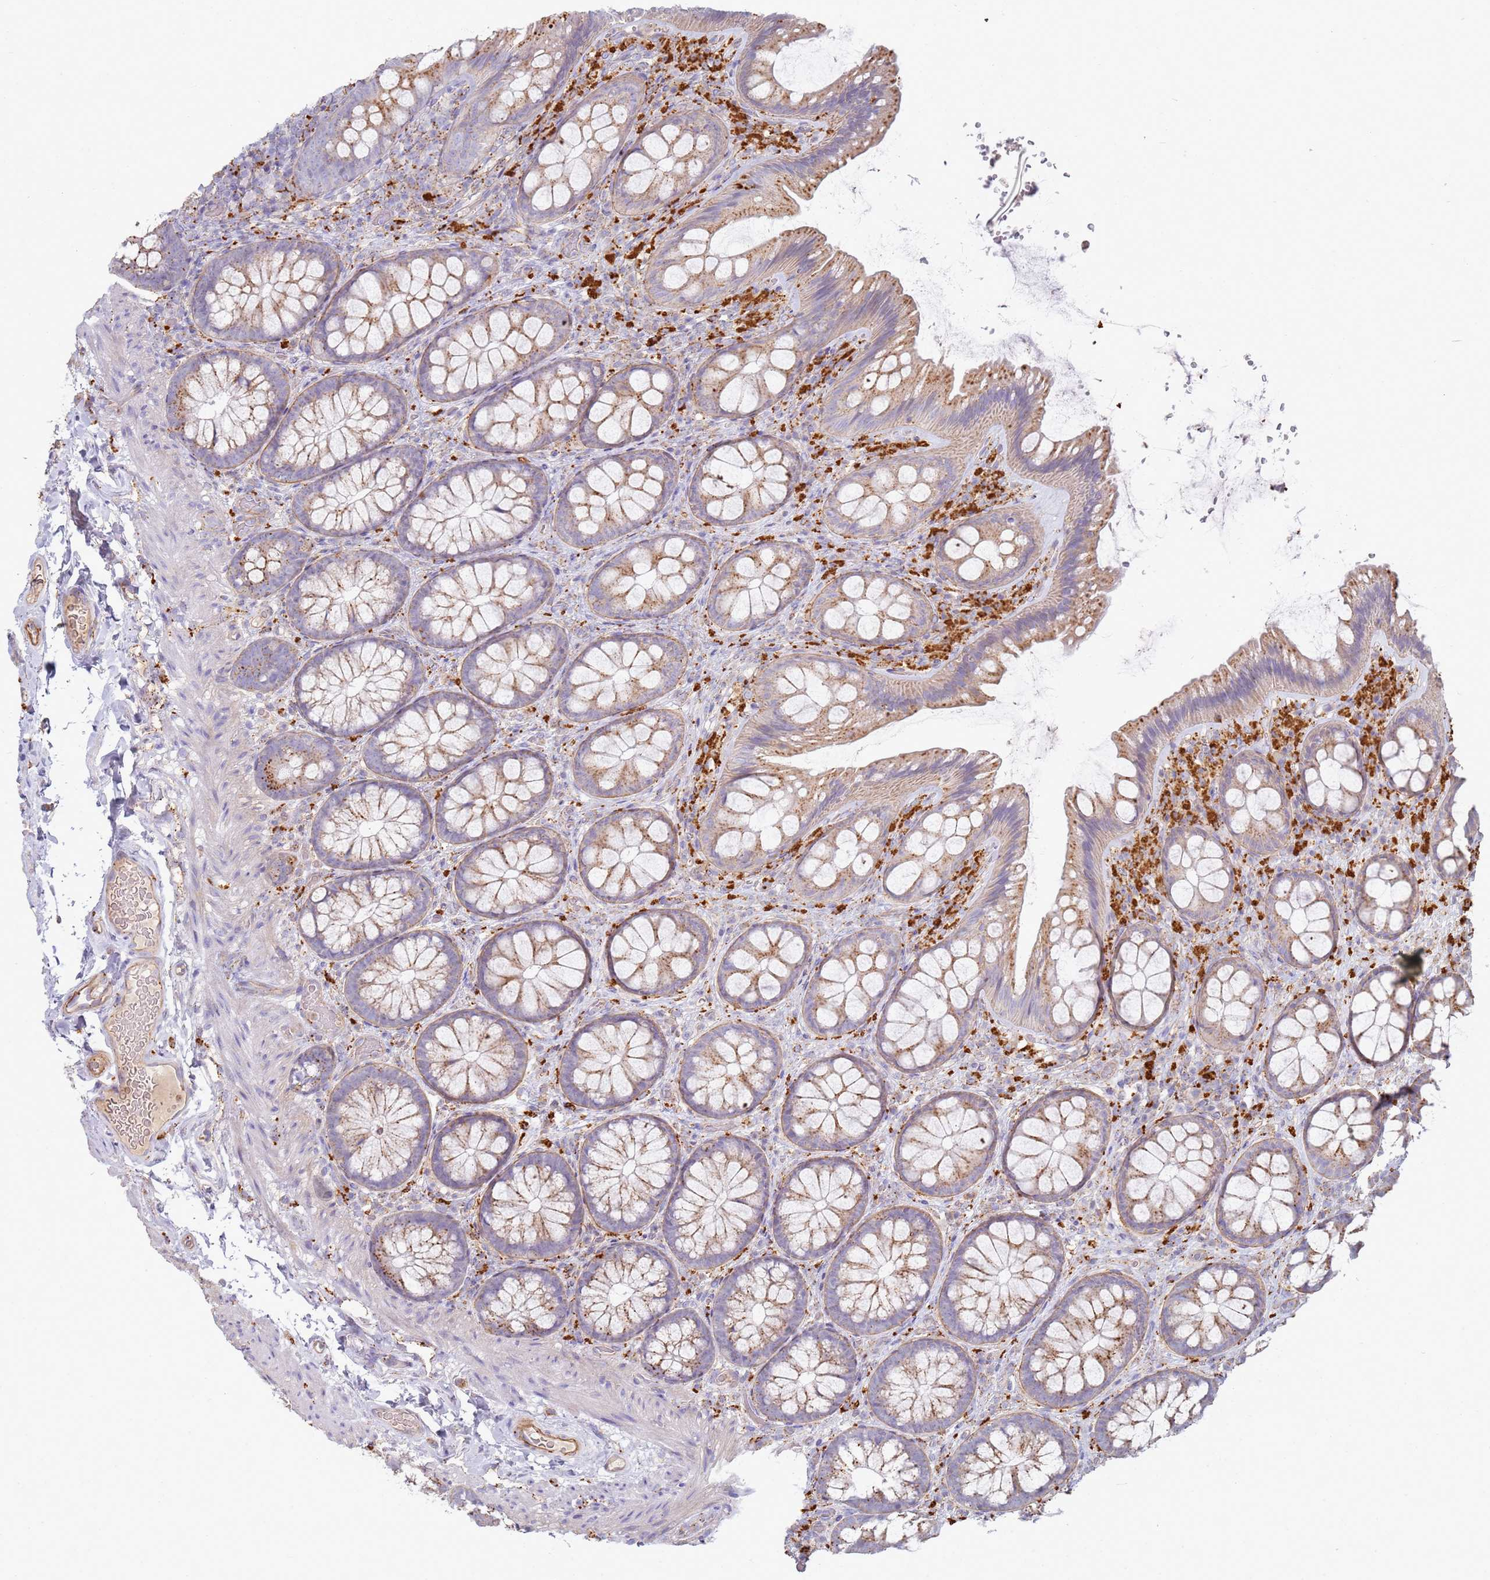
{"staining": {"intensity": "moderate", "quantity": ">75%", "location": "cytoplasmic/membranous"}, "tissue": "colon", "cell_type": "Endothelial cells", "image_type": "normal", "snomed": [{"axis": "morphology", "description": "Normal tissue, NOS"}, {"axis": "topography", "description": "Colon"}], "caption": "The immunohistochemical stain shows moderate cytoplasmic/membranous expression in endothelial cells of benign colon.", "gene": "TMEM229B", "patient": {"sex": "male", "age": 46}}